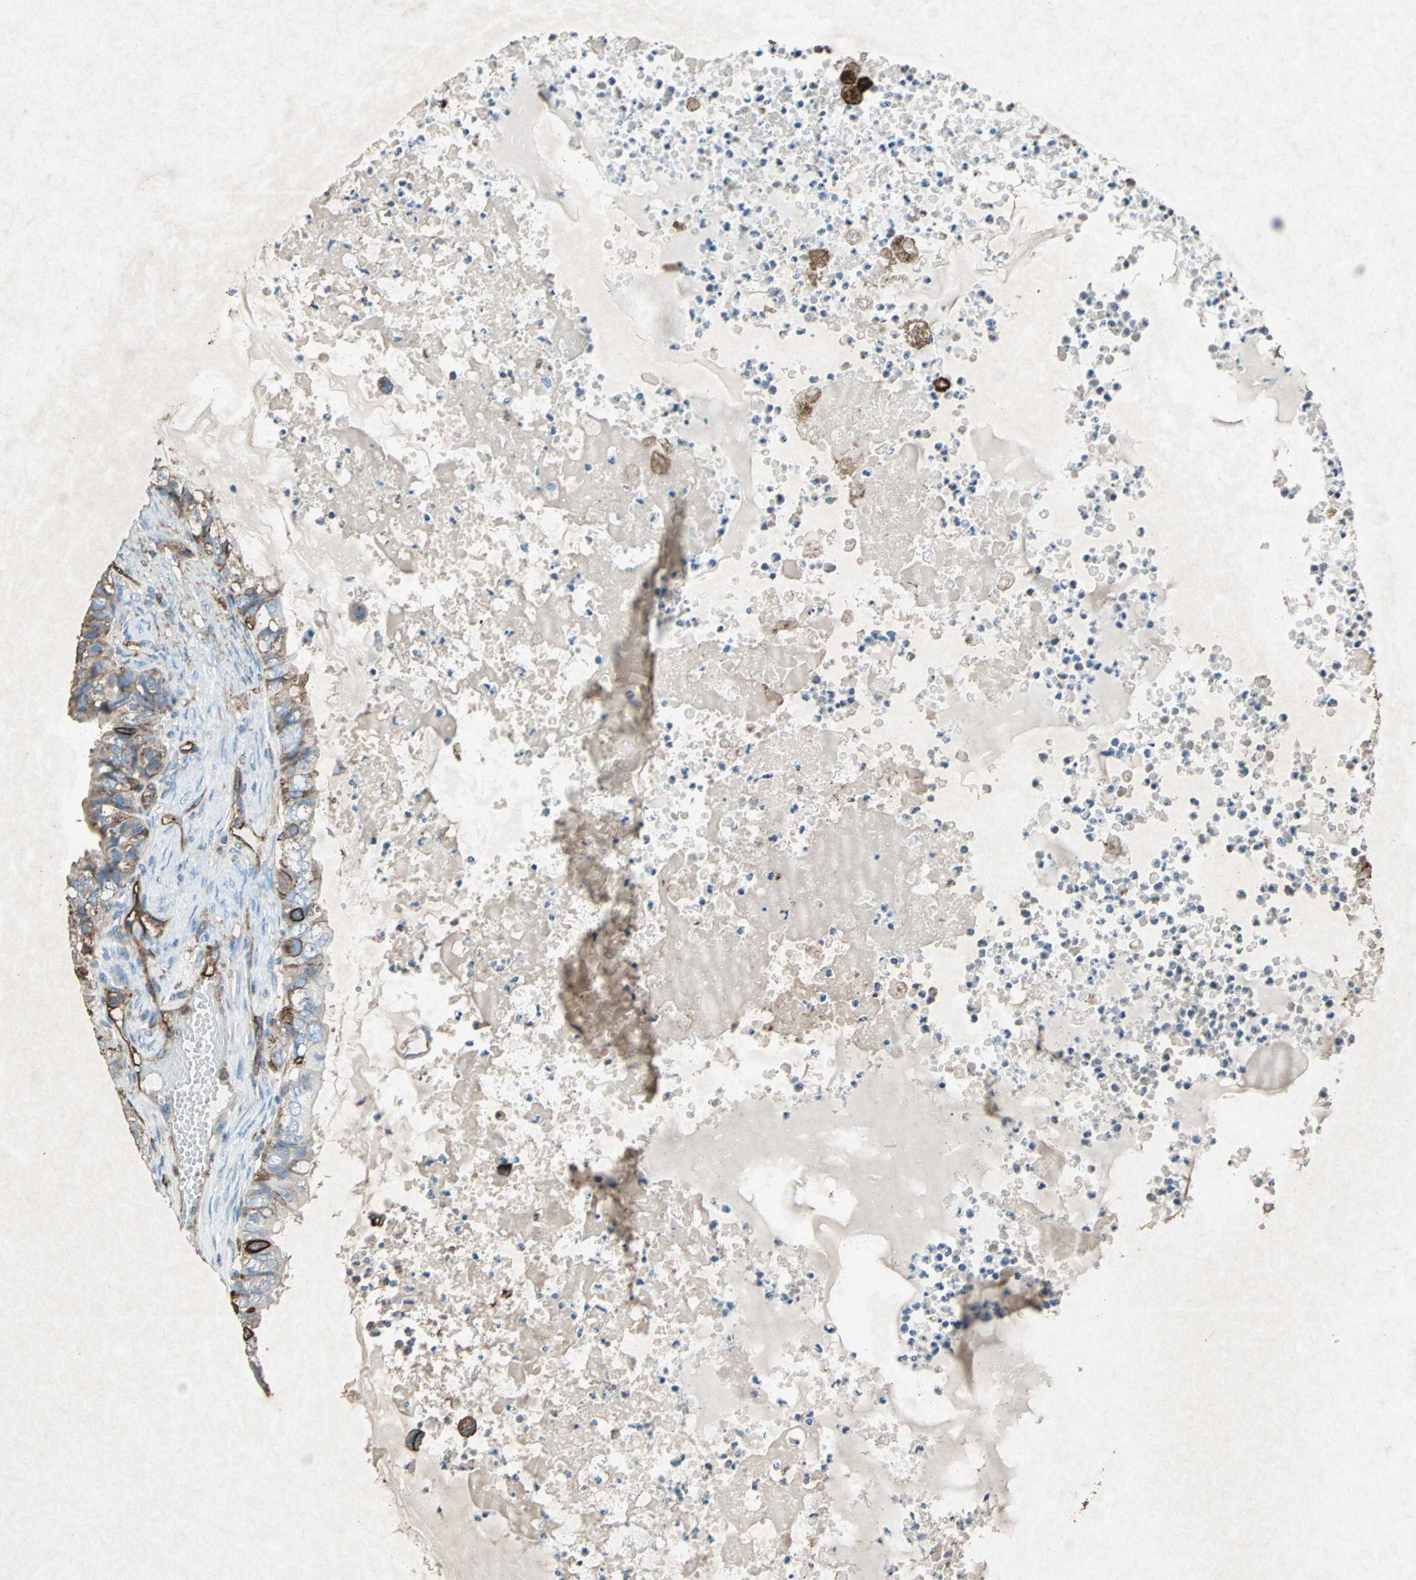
{"staining": {"intensity": "moderate", "quantity": "<25%", "location": "cytoplasmic/membranous"}, "tissue": "ovarian cancer", "cell_type": "Tumor cells", "image_type": "cancer", "snomed": [{"axis": "morphology", "description": "Cystadenocarcinoma, mucinous, NOS"}, {"axis": "topography", "description": "Ovary"}], "caption": "There is low levels of moderate cytoplasmic/membranous staining in tumor cells of mucinous cystadenocarcinoma (ovarian), as demonstrated by immunohistochemical staining (brown color).", "gene": "CCR6", "patient": {"sex": "female", "age": 80}}